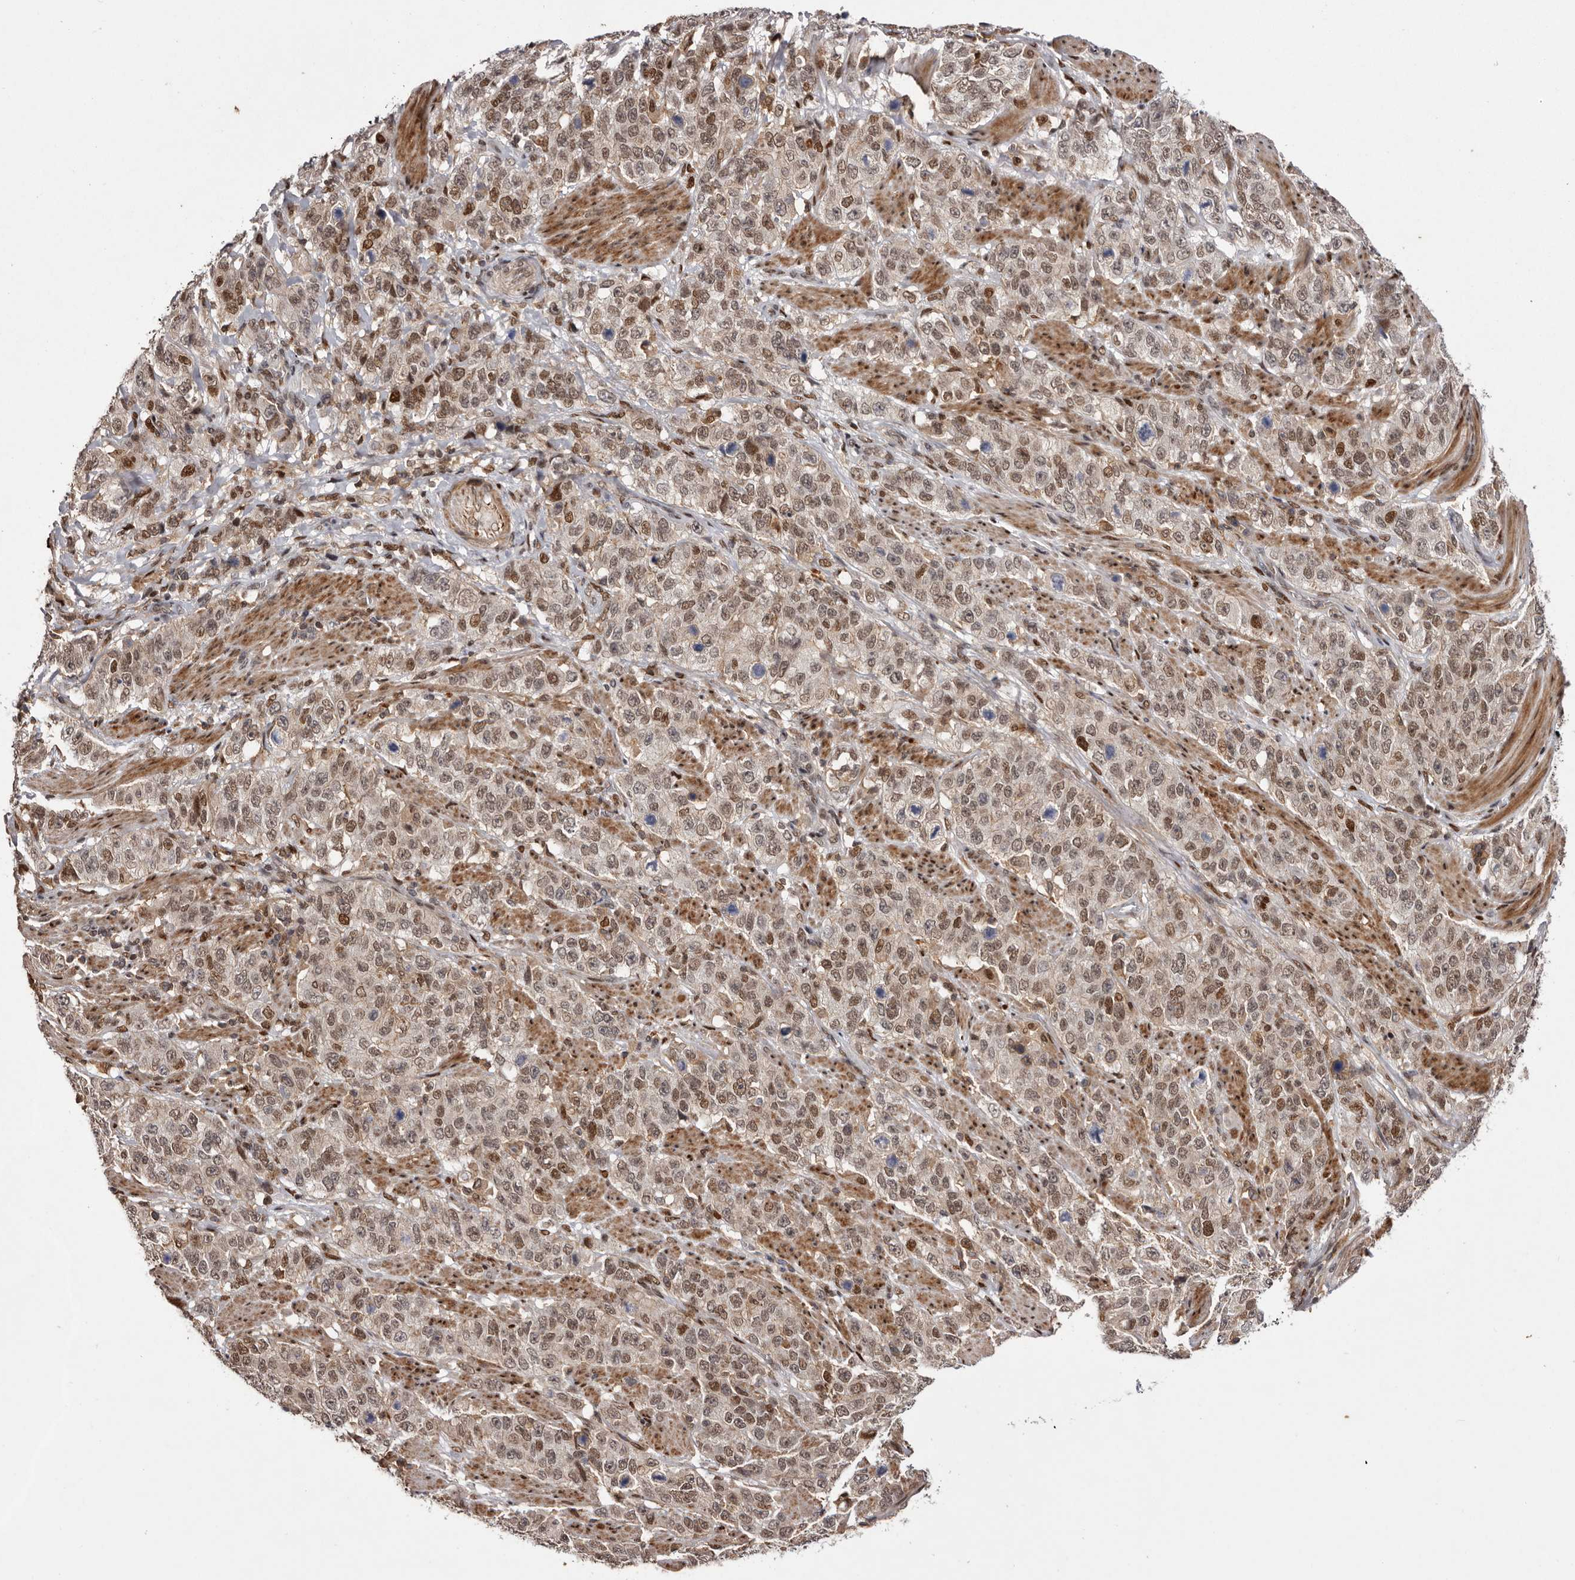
{"staining": {"intensity": "moderate", "quantity": ">75%", "location": "nuclear"}, "tissue": "stomach cancer", "cell_type": "Tumor cells", "image_type": "cancer", "snomed": [{"axis": "morphology", "description": "Adenocarcinoma, NOS"}, {"axis": "topography", "description": "Stomach"}], "caption": "Protein expression analysis of human stomach adenocarcinoma reveals moderate nuclear staining in about >75% of tumor cells.", "gene": "FBXO5", "patient": {"sex": "male", "age": 48}}